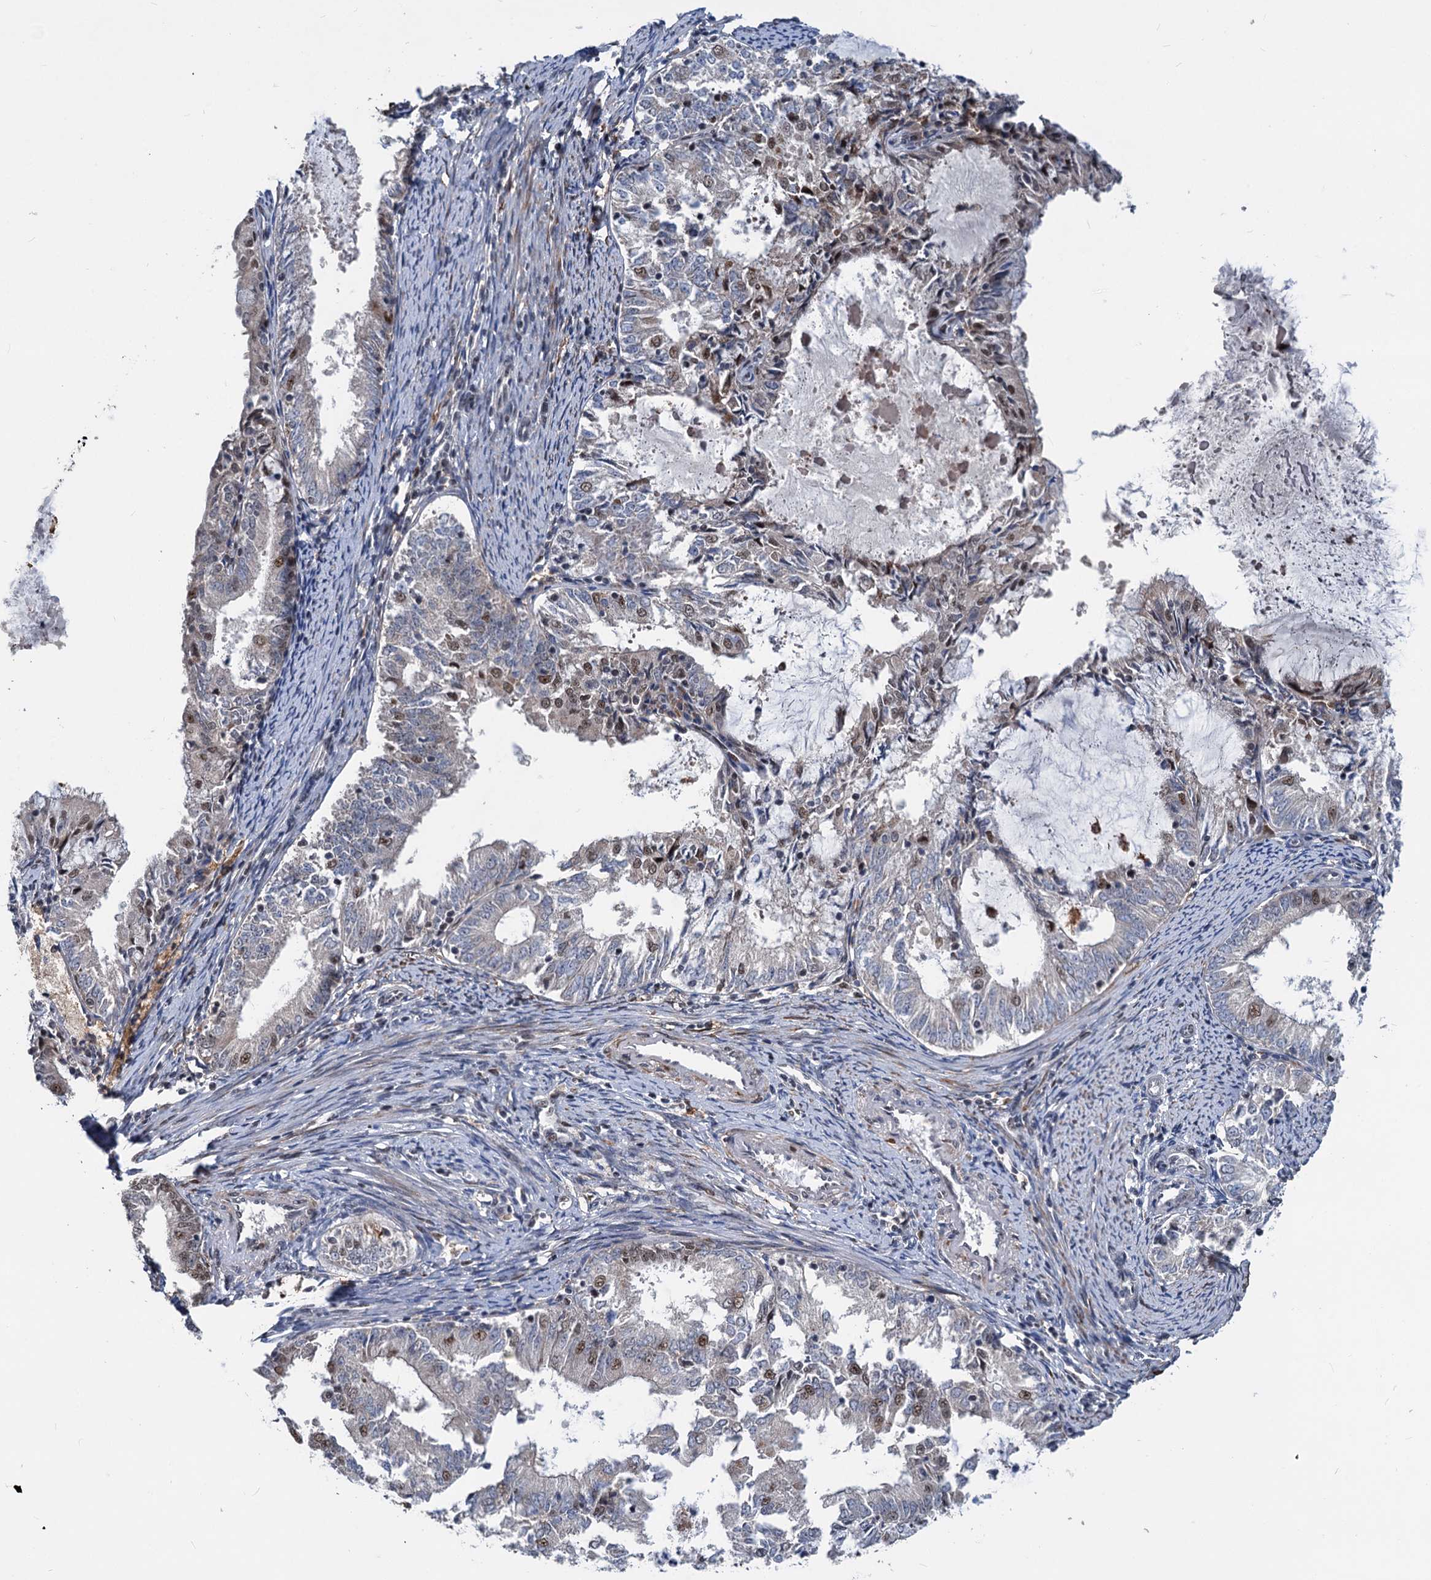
{"staining": {"intensity": "weak", "quantity": "<25%", "location": "nuclear"}, "tissue": "endometrial cancer", "cell_type": "Tumor cells", "image_type": "cancer", "snomed": [{"axis": "morphology", "description": "Adenocarcinoma, NOS"}, {"axis": "topography", "description": "Endometrium"}], "caption": "Immunohistochemistry micrograph of neoplastic tissue: human endometrial cancer (adenocarcinoma) stained with DAB (3,3'-diaminobenzidine) displays no significant protein staining in tumor cells.", "gene": "PHF8", "patient": {"sex": "female", "age": 57}}